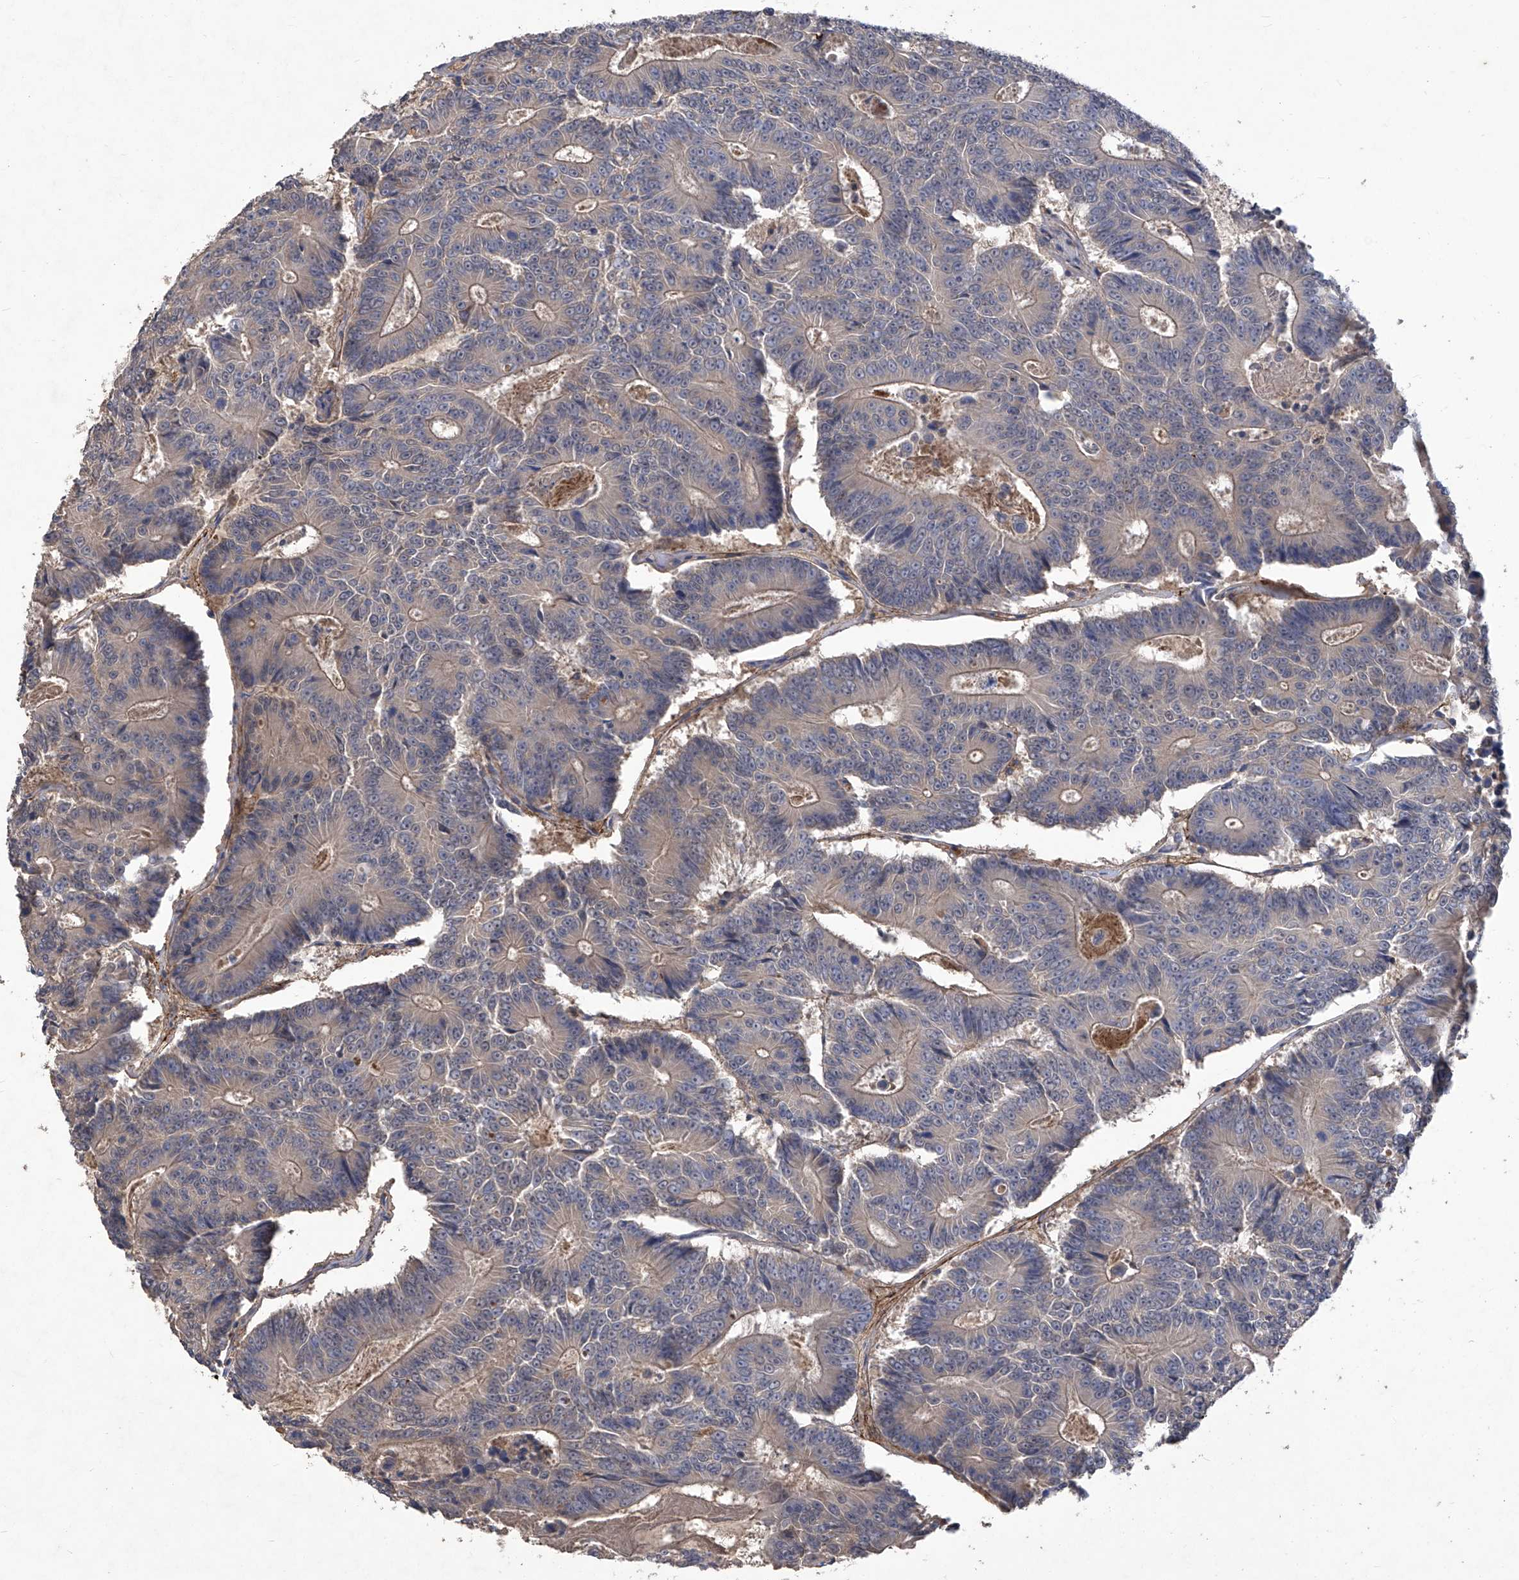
{"staining": {"intensity": "weak", "quantity": "<25%", "location": "cytoplasmic/membranous"}, "tissue": "colorectal cancer", "cell_type": "Tumor cells", "image_type": "cancer", "snomed": [{"axis": "morphology", "description": "Adenocarcinoma, NOS"}, {"axis": "topography", "description": "Colon"}], "caption": "Micrograph shows no protein staining in tumor cells of colorectal cancer tissue. The staining is performed using DAB brown chromogen with nuclei counter-stained in using hematoxylin.", "gene": "TXNIP", "patient": {"sex": "male", "age": 83}}